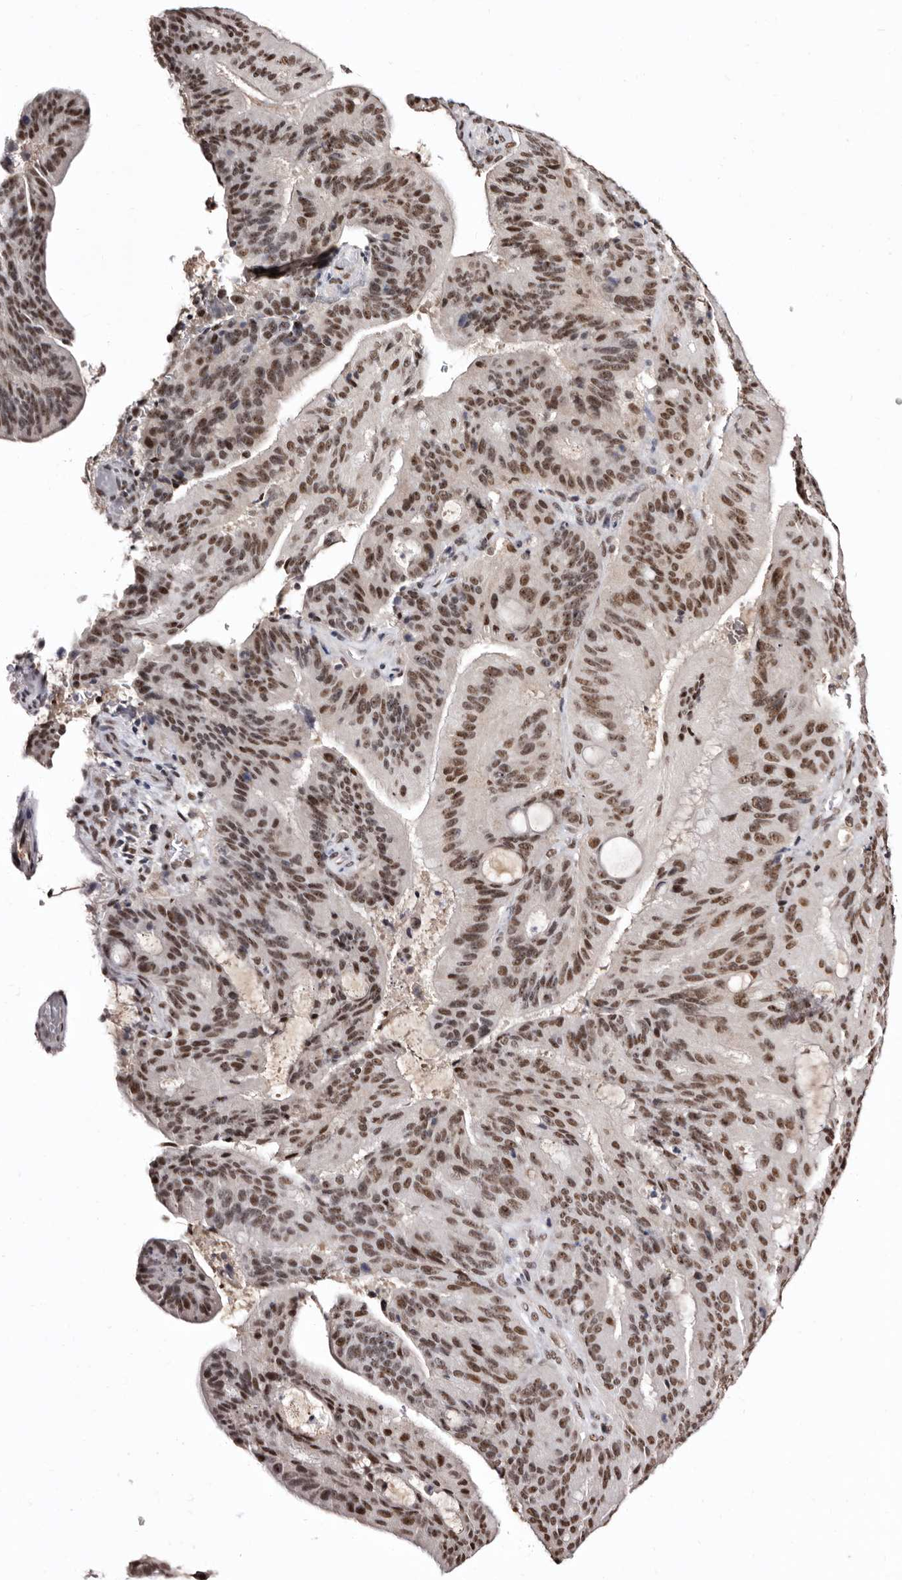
{"staining": {"intensity": "moderate", "quantity": ">75%", "location": "nuclear"}, "tissue": "liver cancer", "cell_type": "Tumor cells", "image_type": "cancer", "snomed": [{"axis": "morphology", "description": "Normal tissue, NOS"}, {"axis": "morphology", "description": "Cholangiocarcinoma"}, {"axis": "topography", "description": "Liver"}, {"axis": "topography", "description": "Peripheral nerve tissue"}], "caption": "IHC histopathology image of neoplastic tissue: liver cancer stained using IHC displays medium levels of moderate protein expression localized specifically in the nuclear of tumor cells, appearing as a nuclear brown color.", "gene": "ANAPC11", "patient": {"sex": "female", "age": 73}}